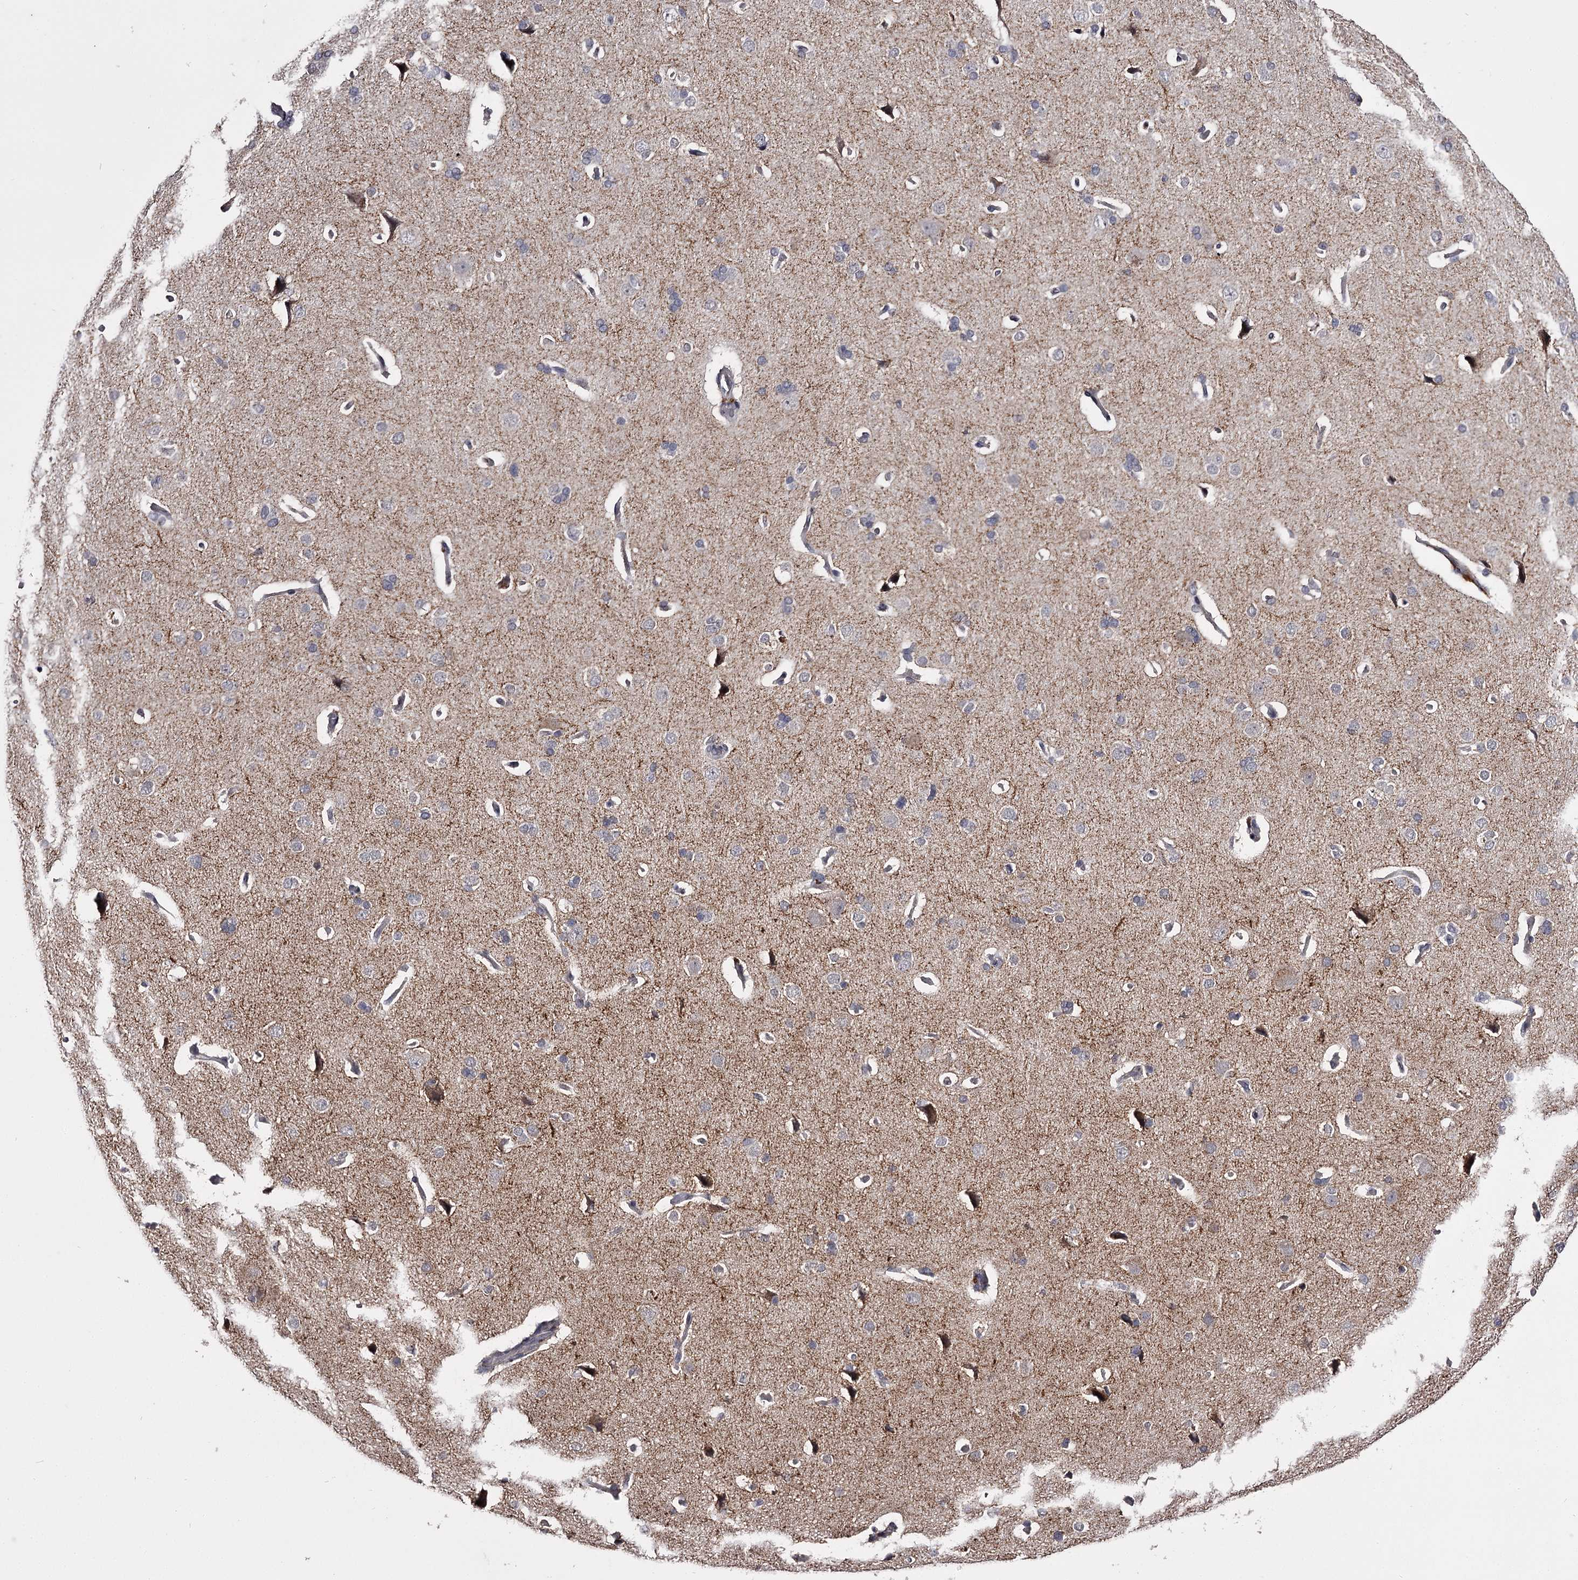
{"staining": {"intensity": "negative", "quantity": "none", "location": "none"}, "tissue": "cerebral cortex", "cell_type": "Endothelial cells", "image_type": "normal", "snomed": [{"axis": "morphology", "description": "Normal tissue, NOS"}, {"axis": "topography", "description": "Cerebral cortex"}], "caption": "DAB (3,3'-diaminobenzidine) immunohistochemical staining of unremarkable human cerebral cortex demonstrates no significant positivity in endothelial cells.", "gene": "SLC32A1", "patient": {"sex": "male", "age": 62}}